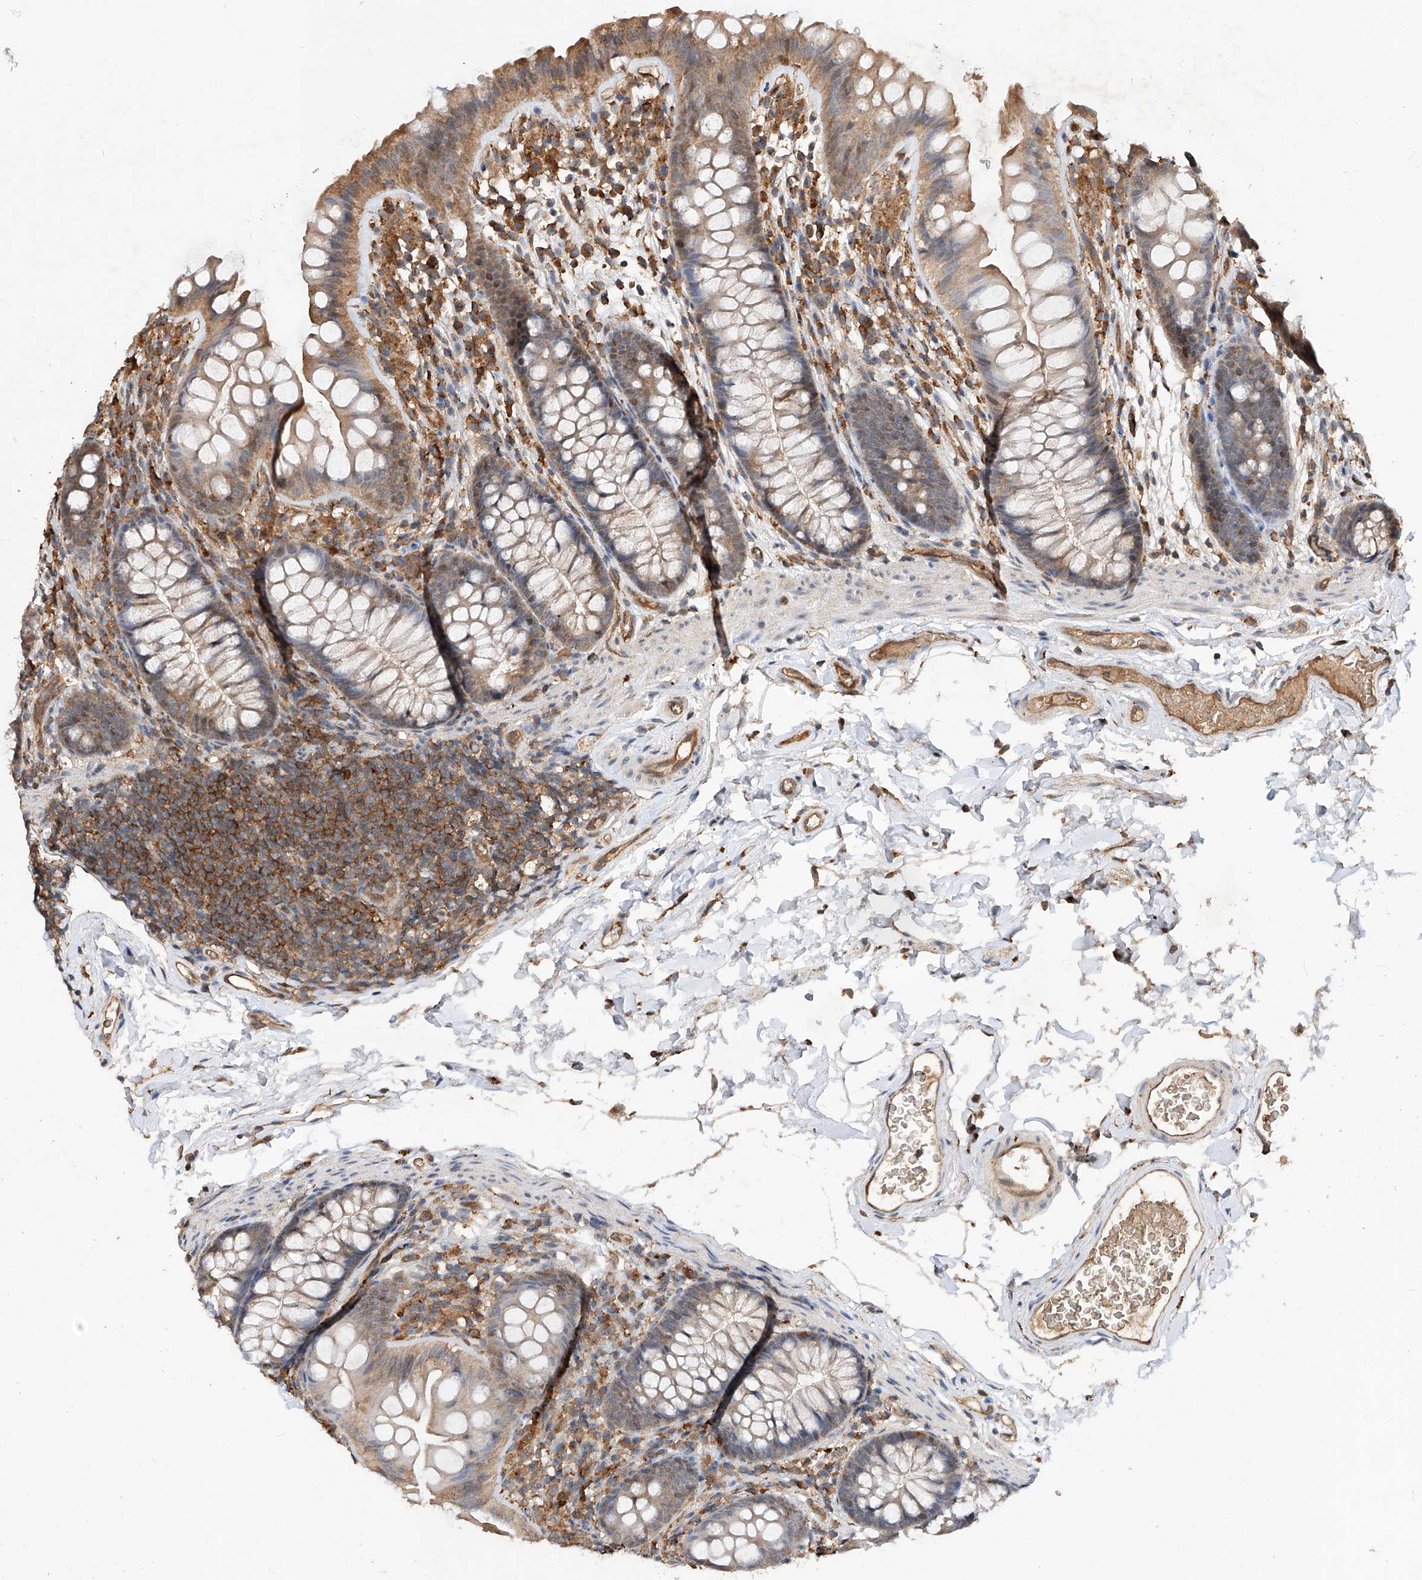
{"staining": {"intensity": "moderate", "quantity": ">75%", "location": "cytoplasmic/membranous"}, "tissue": "colon", "cell_type": "Endothelial cells", "image_type": "normal", "snomed": [{"axis": "morphology", "description": "Normal tissue, NOS"}, {"axis": "topography", "description": "Colon"}], "caption": "Brown immunohistochemical staining in unremarkable colon shows moderate cytoplasmic/membranous staining in about >75% of endothelial cells.", "gene": "RILPL2", "patient": {"sex": "female", "age": 62}}